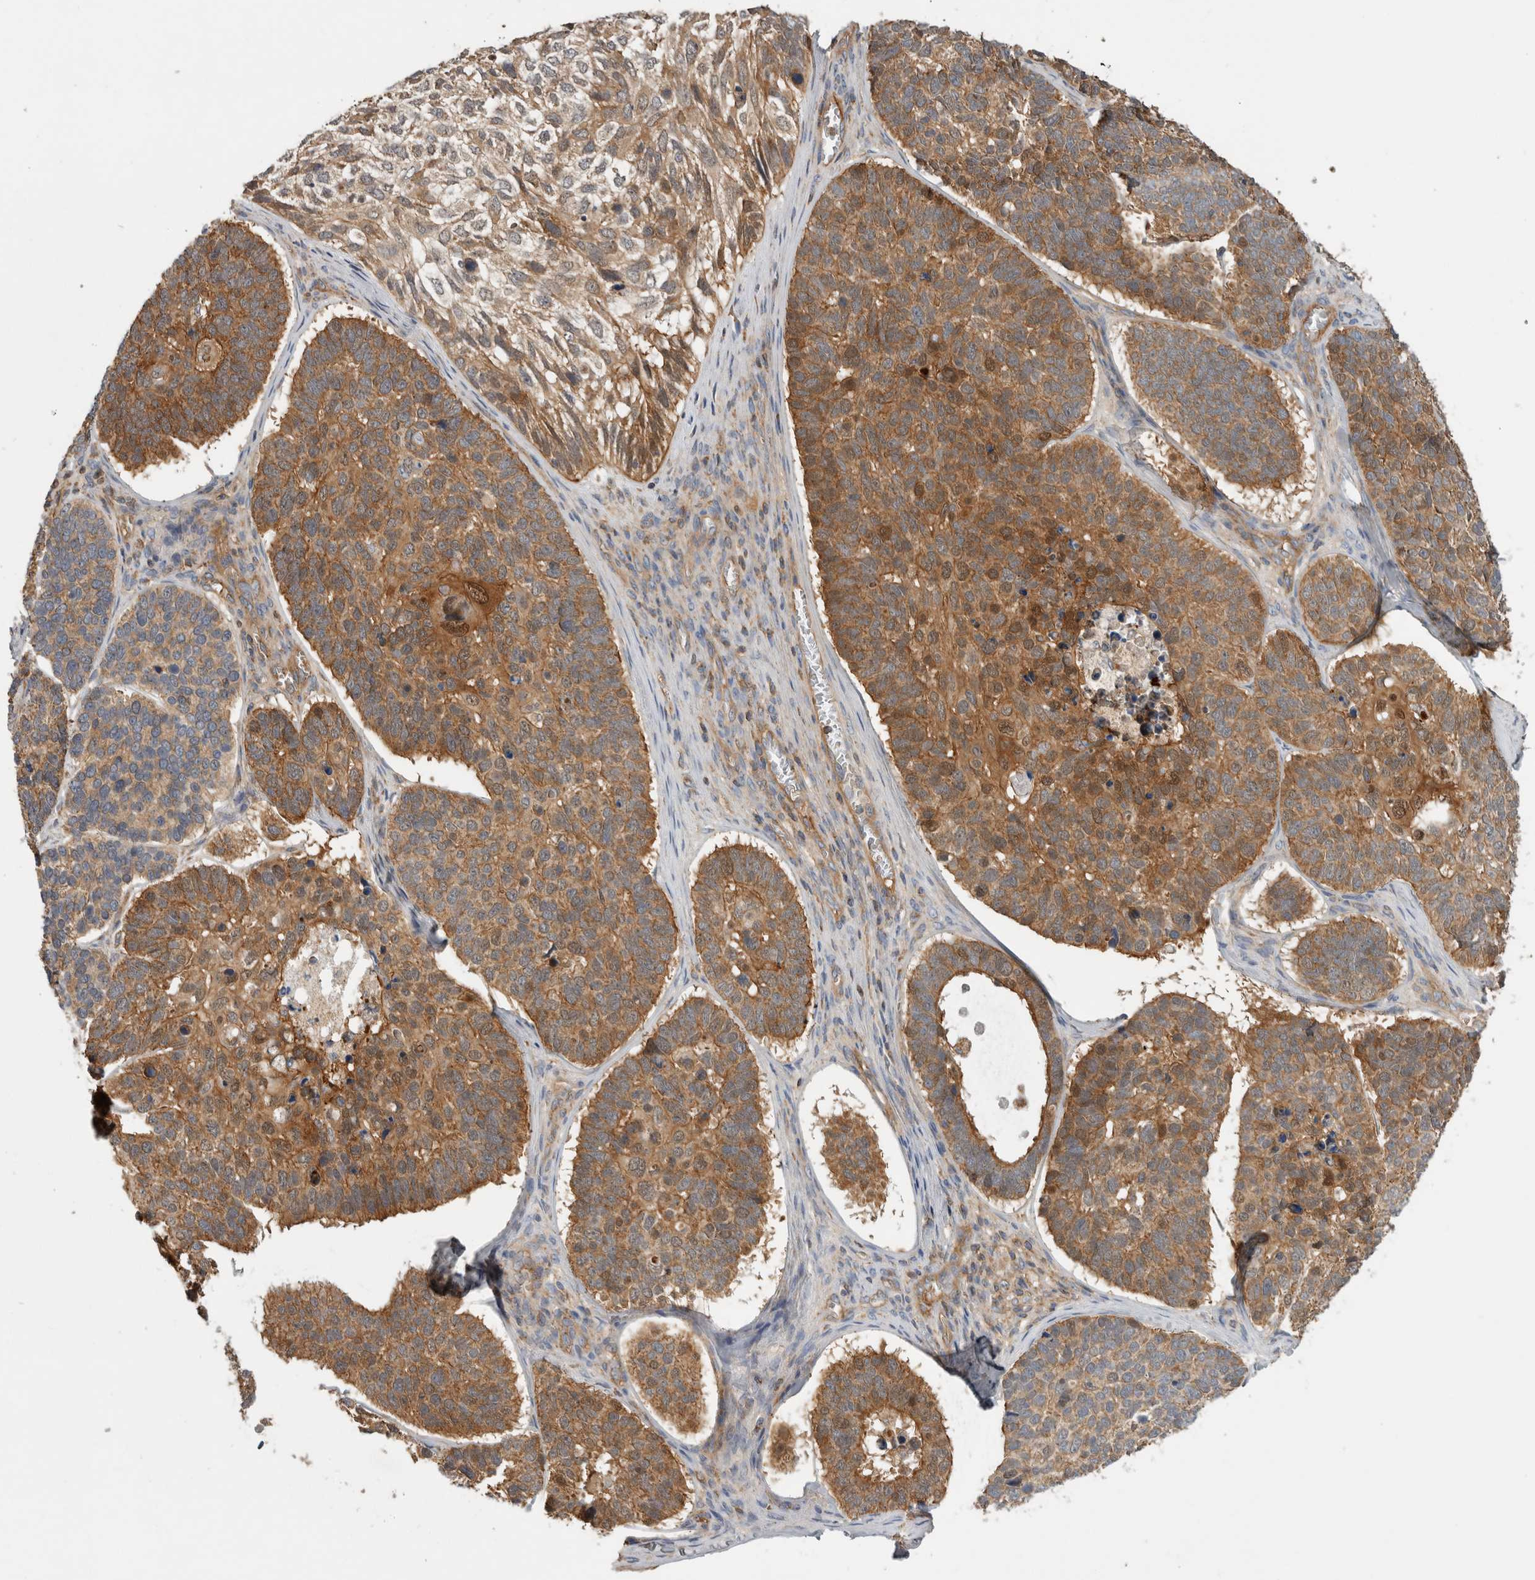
{"staining": {"intensity": "moderate", "quantity": ">75%", "location": "cytoplasmic/membranous"}, "tissue": "skin cancer", "cell_type": "Tumor cells", "image_type": "cancer", "snomed": [{"axis": "morphology", "description": "Basal cell carcinoma"}, {"axis": "topography", "description": "Skin"}], "caption": "Immunohistochemistry photomicrograph of skin cancer stained for a protein (brown), which demonstrates medium levels of moderate cytoplasmic/membranous staining in approximately >75% of tumor cells.", "gene": "SFXN2", "patient": {"sex": "male", "age": 62}}